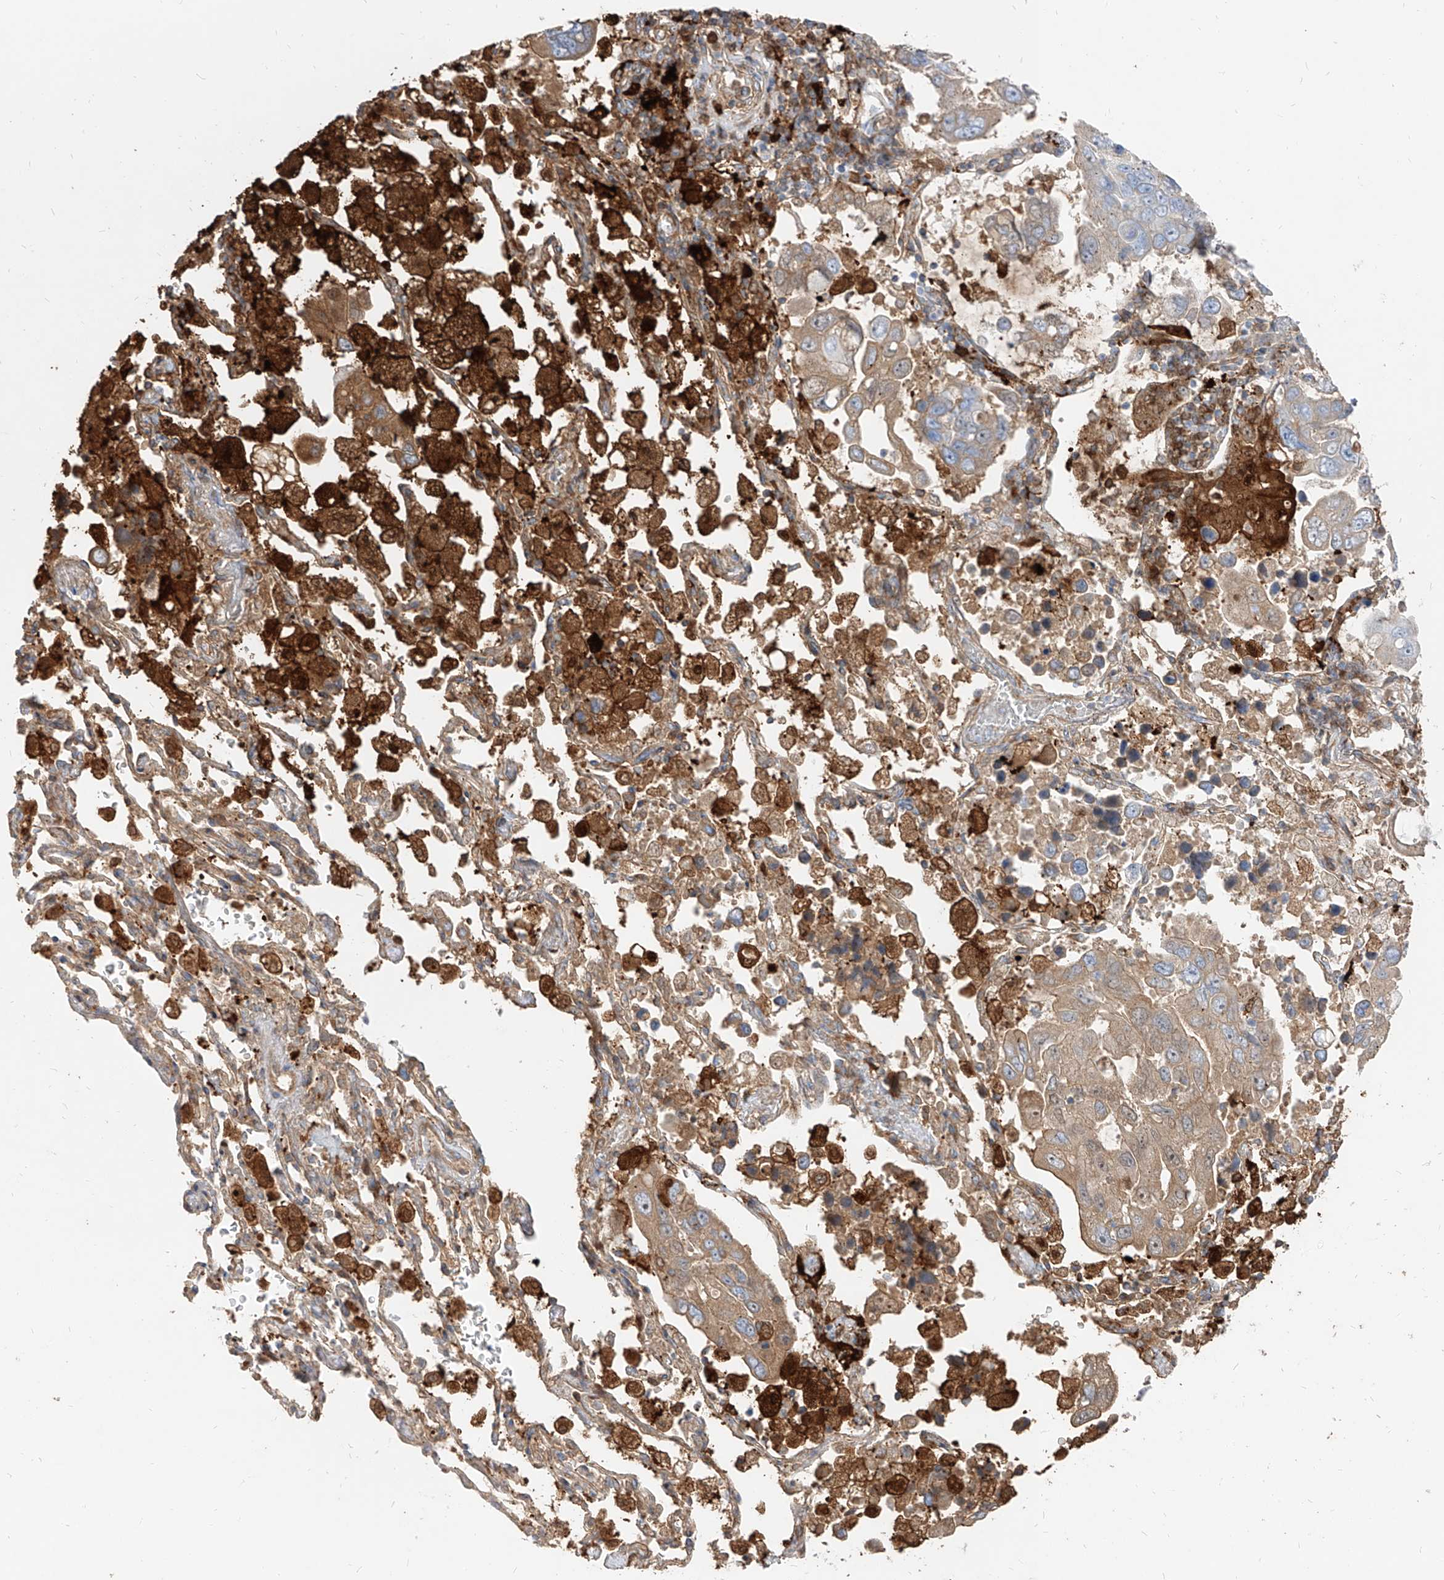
{"staining": {"intensity": "weak", "quantity": "<25%", "location": "cytoplasmic/membranous"}, "tissue": "lung cancer", "cell_type": "Tumor cells", "image_type": "cancer", "snomed": [{"axis": "morphology", "description": "Adenocarcinoma, NOS"}, {"axis": "topography", "description": "Lung"}], "caption": "This is an immunohistochemistry (IHC) histopathology image of lung adenocarcinoma. There is no positivity in tumor cells.", "gene": "KYNU", "patient": {"sex": "male", "age": 64}}